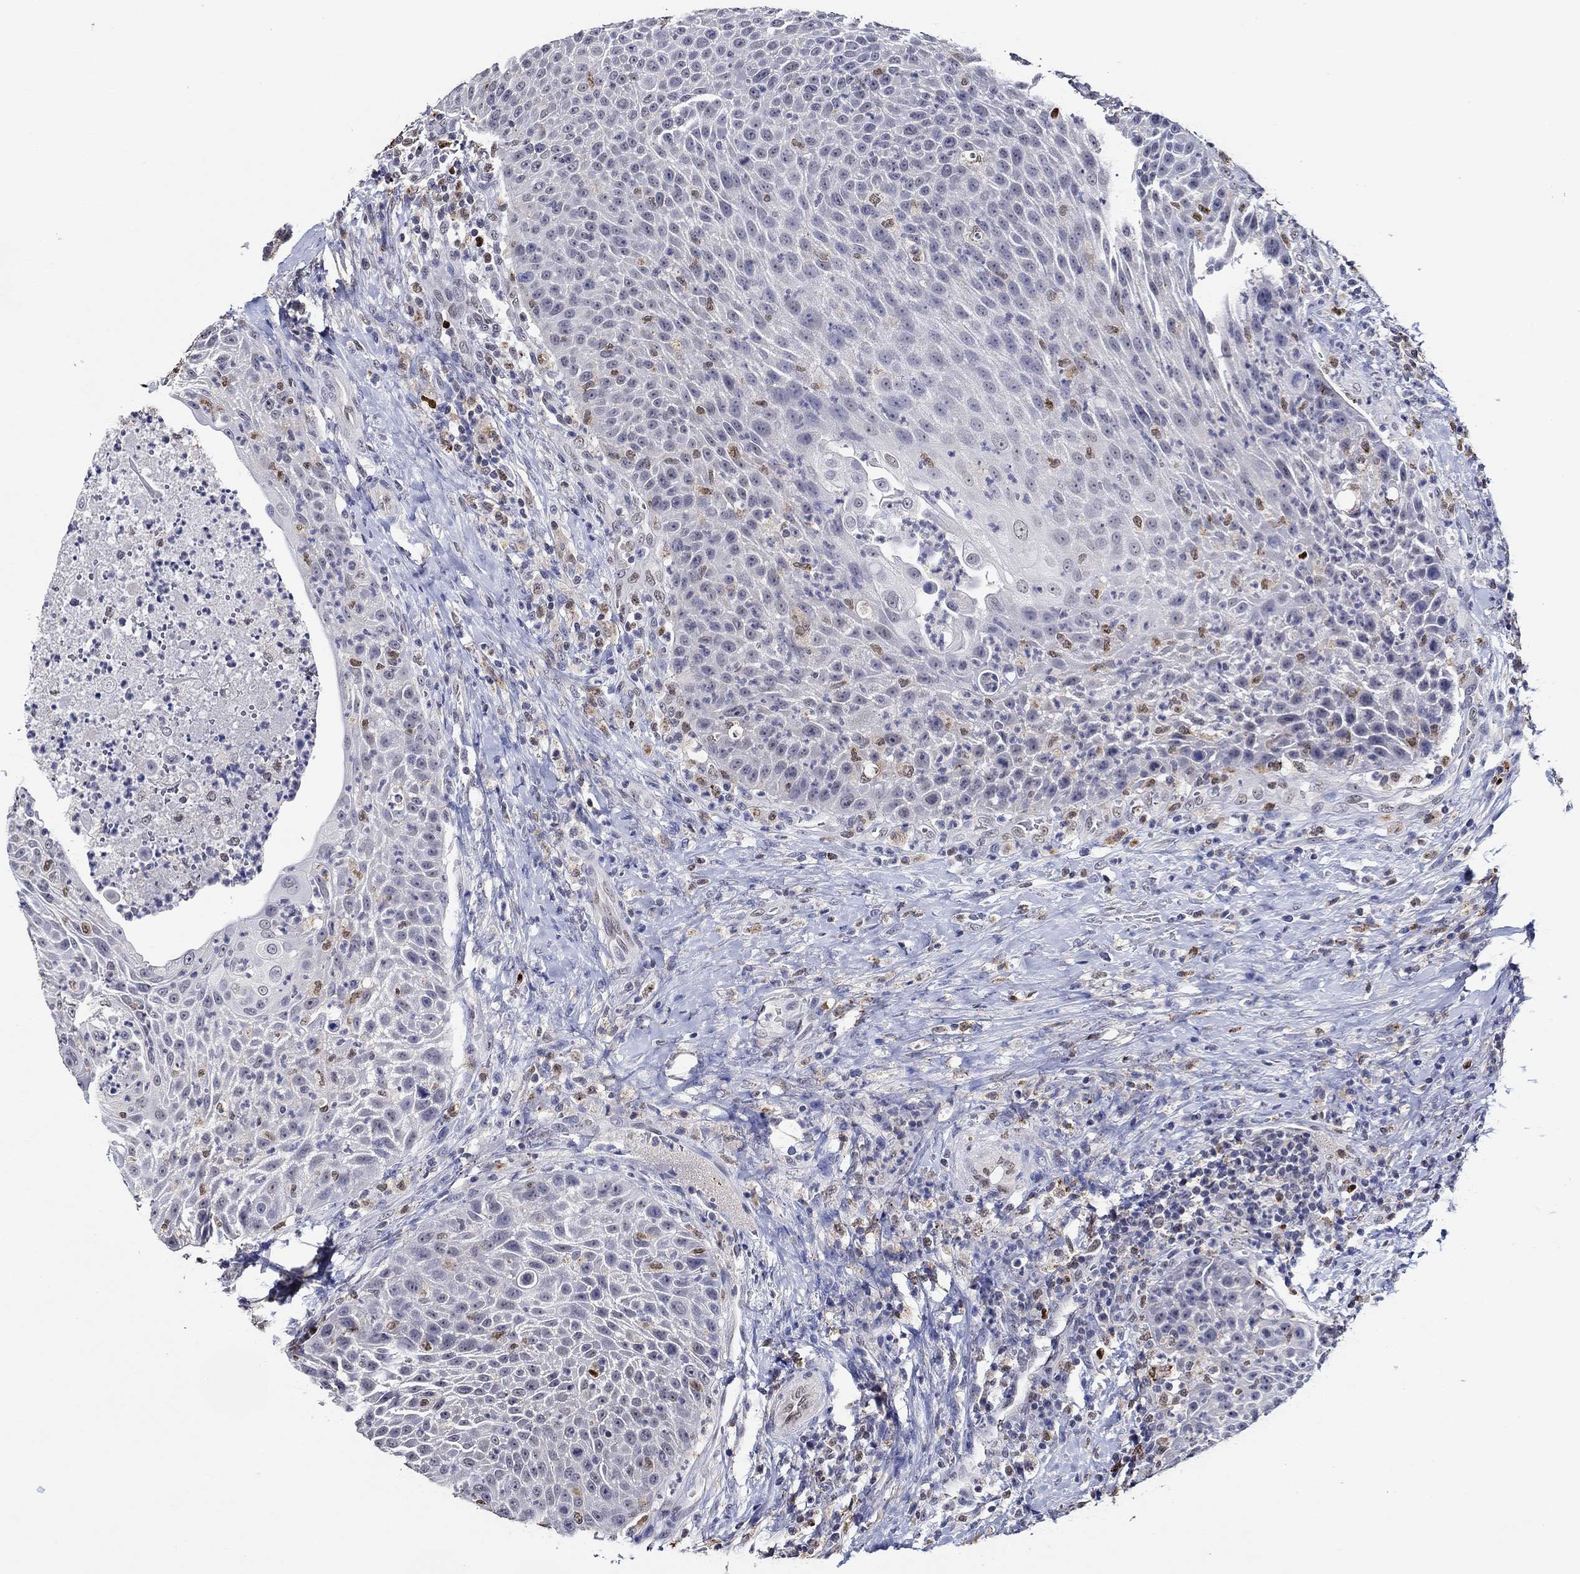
{"staining": {"intensity": "negative", "quantity": "none", "location": "none"}, "tissue": "head and neck cancer", "cell_type": "Tumor cells", "image_type": "cancer", "snomed": [{"axis": "morphology", "description": "Squamous cell carcinoma, NOS"}, {"axis": "topography", "description": "Head-Neck"}], "caption": "There is no significant positivity in tumor cells of head and neck cancer (squamous cell carcinoma).", "gene": "GATA2", "patient": {"sex": "male", "age": 69}}